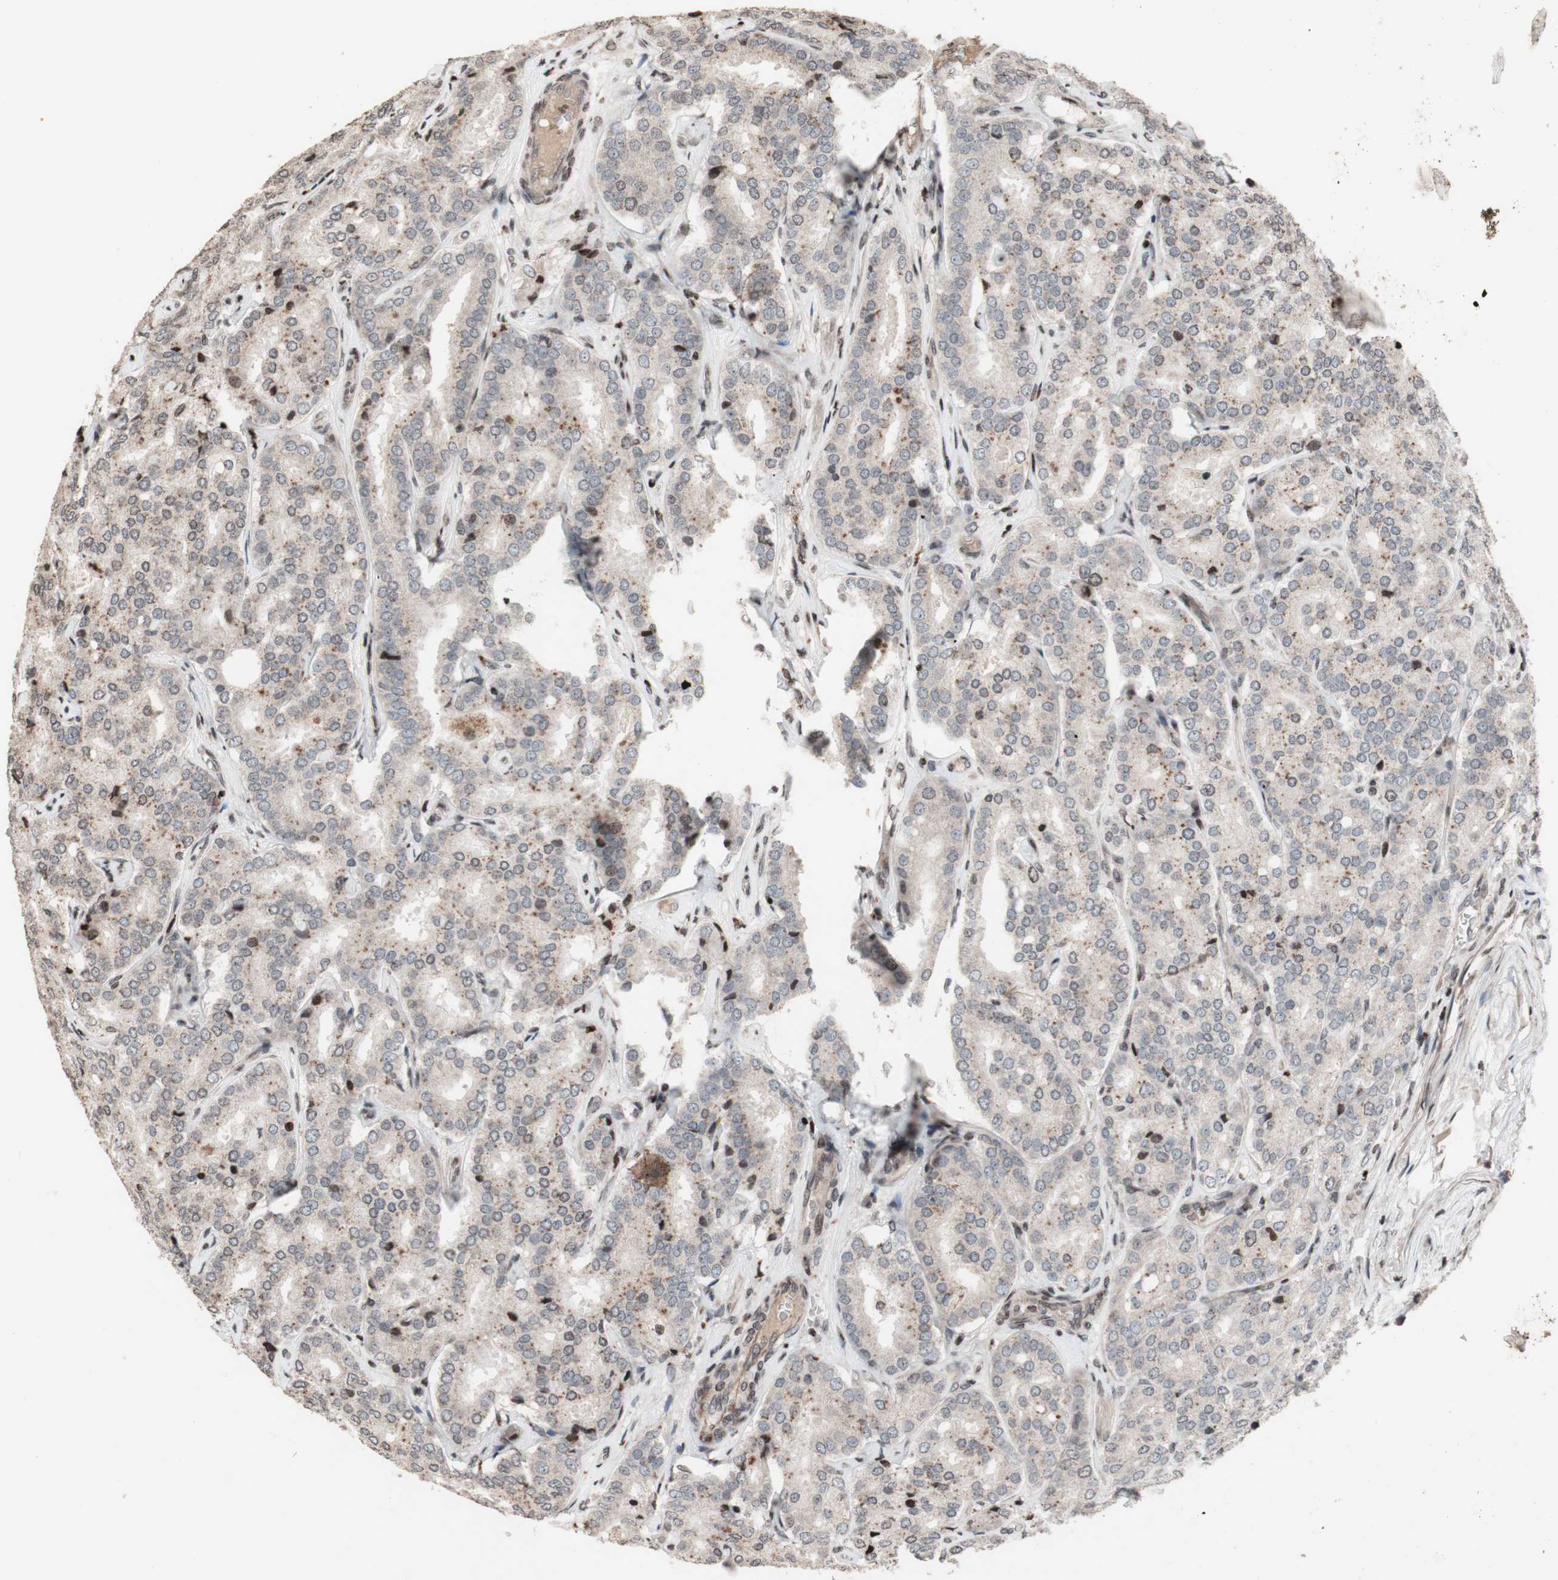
{"staining": {"intensity": "negative", "quantity": "none", "location": "none"}, "tissue": "prostate cancer", "cell_type": "Tumor cells", "image_type": "cancer", "snomed": [{"axis": "morphology", "description": "Adenocarcinoma, High grade"}, {"axis": "topography", "description": "Prostate"}], "caption": "IHC histopathology image of neoplastic tissue: prostate cancer stained with DAB (3,3'-diaminobenzidine) displays no significant protein positivity in tumor cells.", "gene": "POLA1", "patient": {"sex": "male", "age": 65}}